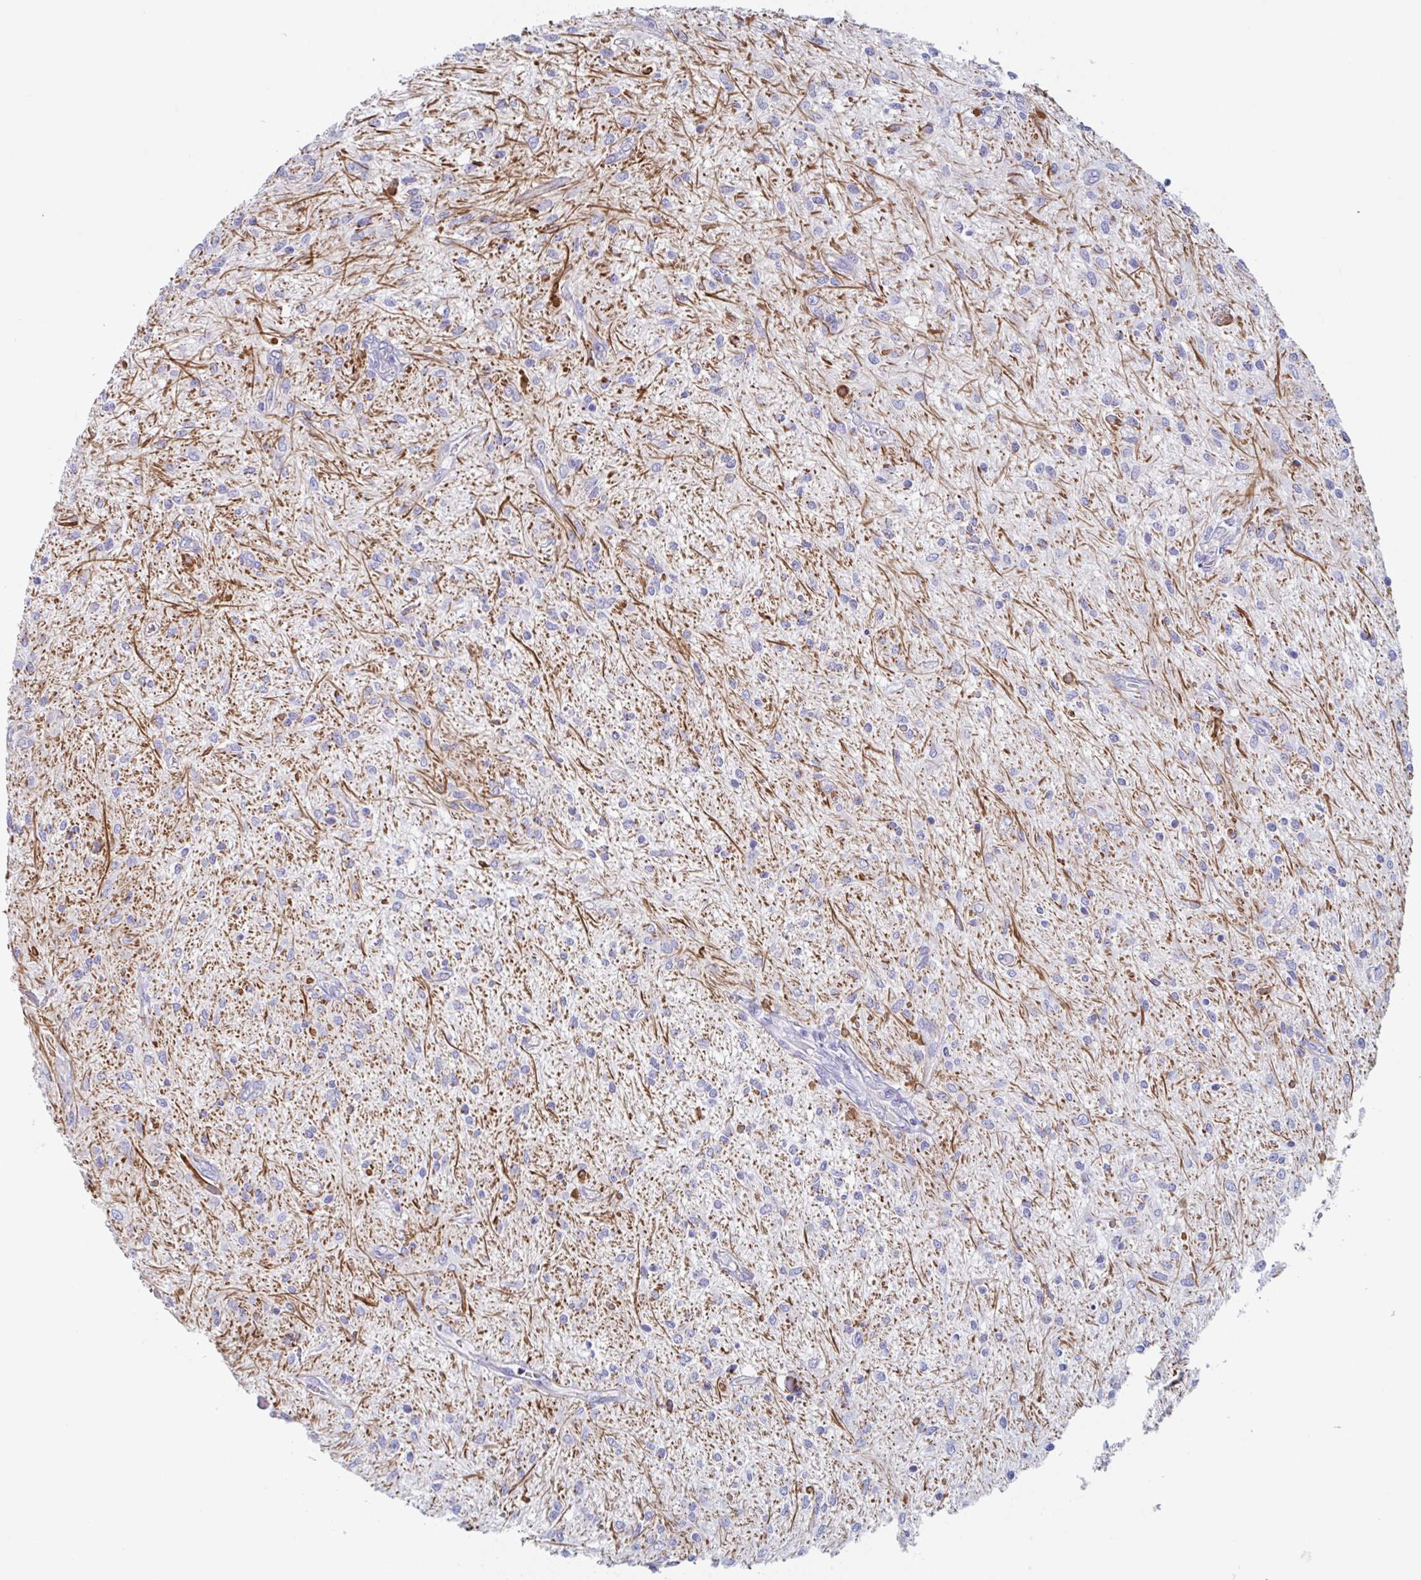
{"staining": {"intensity": "negative", "quantity": "none", "location": "none"}, "tissue": "glioma", "cell_type": "Tumor cells", "image_type": "cancer", "snomed": [{"axis": "morphology", "description": "Glioma, malignant, Low grade"}, {"axis": "topography", "description": "Cerebellum"}], "caption": "This is an IHC micrograph of low-grade glioma (malignant). There is no staining in tumor cells.", "gene": "ZPBP", "patient": {"sex": "female", "age": 14}}